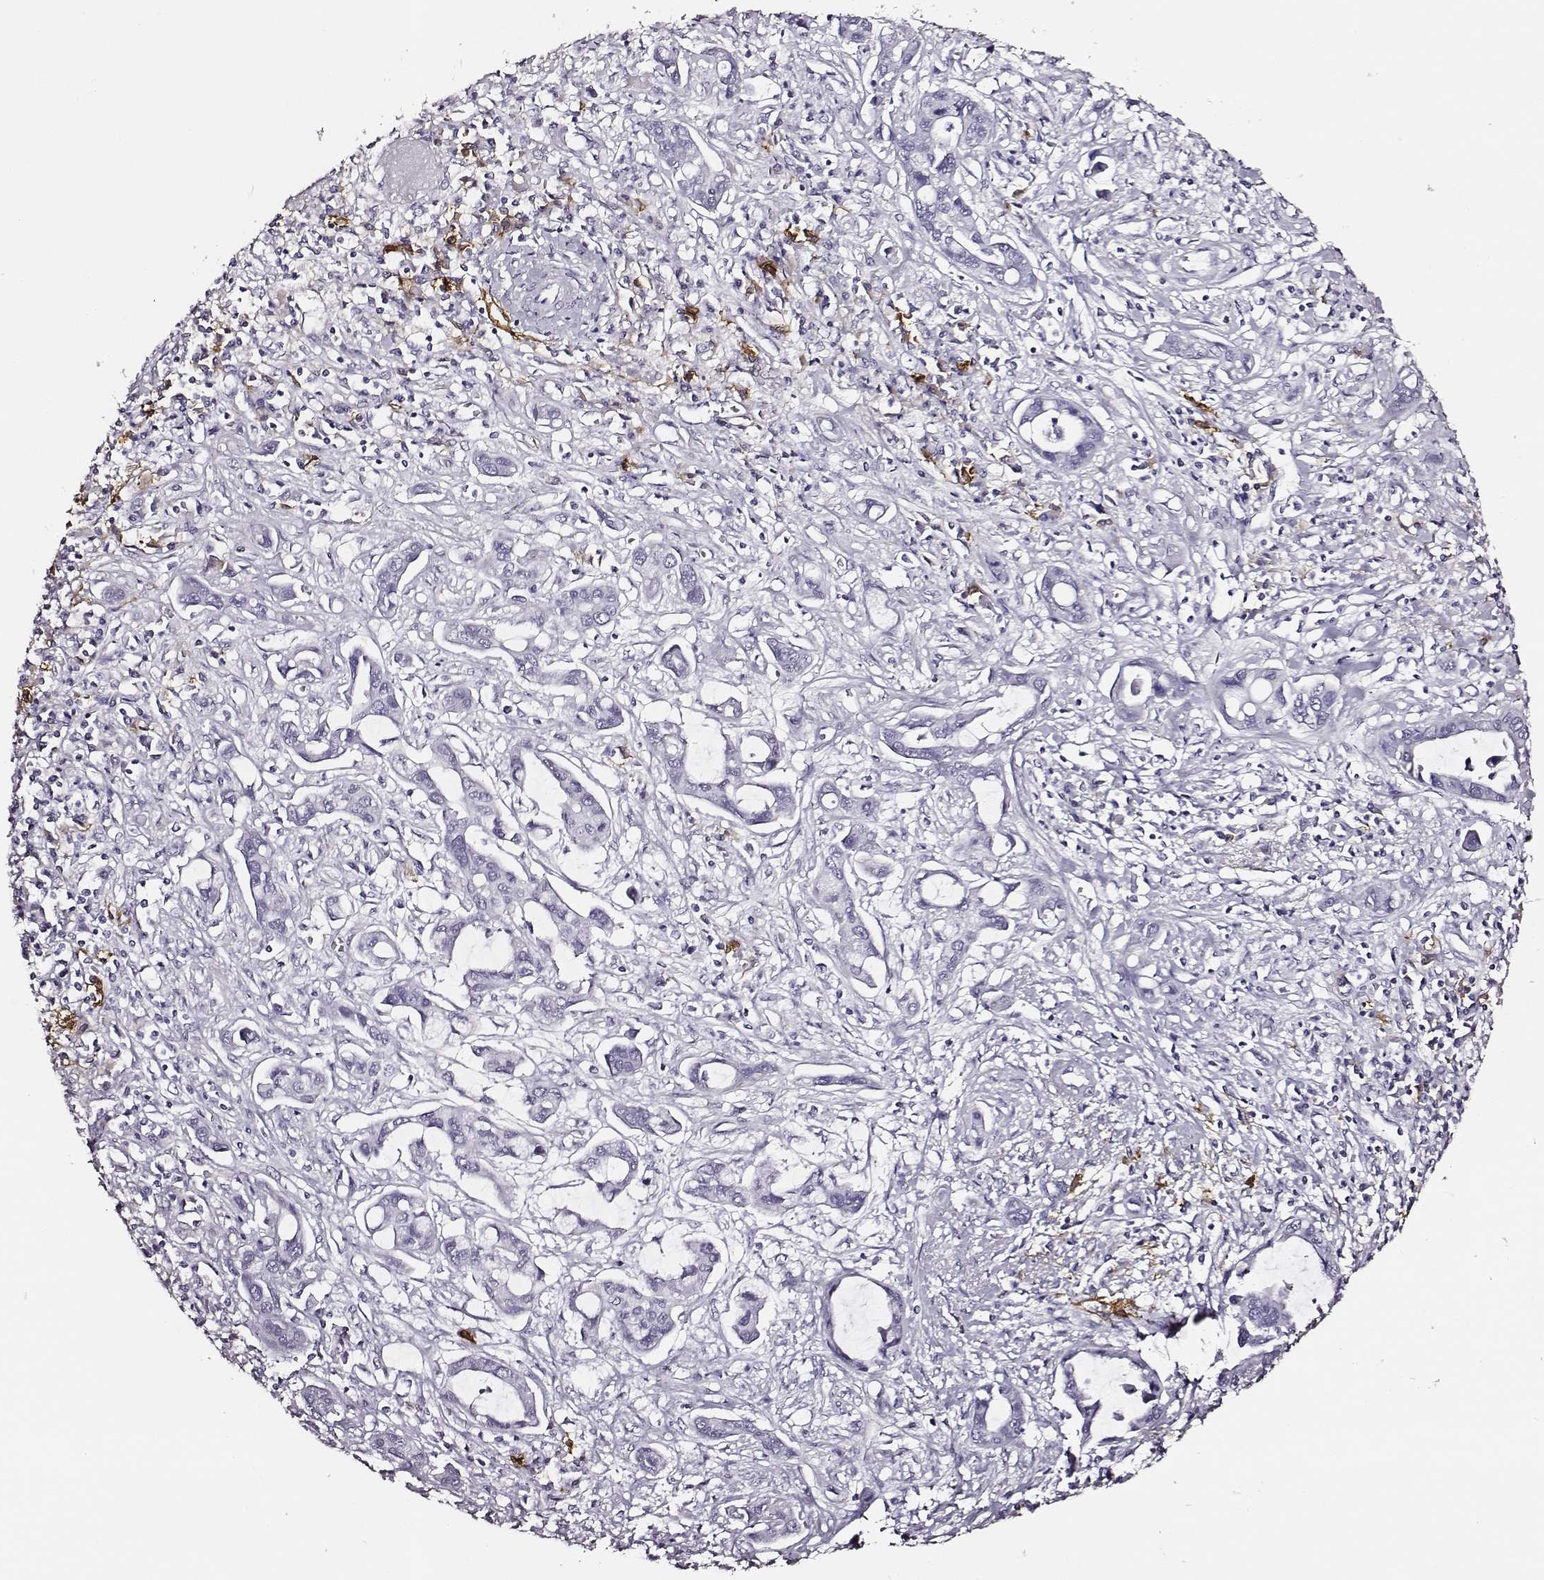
{"staining": {"intensity": "negative", "quantity": "none", "location": "none"}, "tissue": "liver cancer", "cell_type": "Tumor cells", "image_type": "cancer", "snomed": [{"axis": "morphology", "description": "Cholangiocarcinoma"}, {"axis": "topography", "description": "Liver"}], "caption": "Histopathology image shows no protein expression in tumor cells of liver cholangiocarcinoma tissue.", "gene": "DPEP1", "patient": {"sex": "male", "age": 58}}